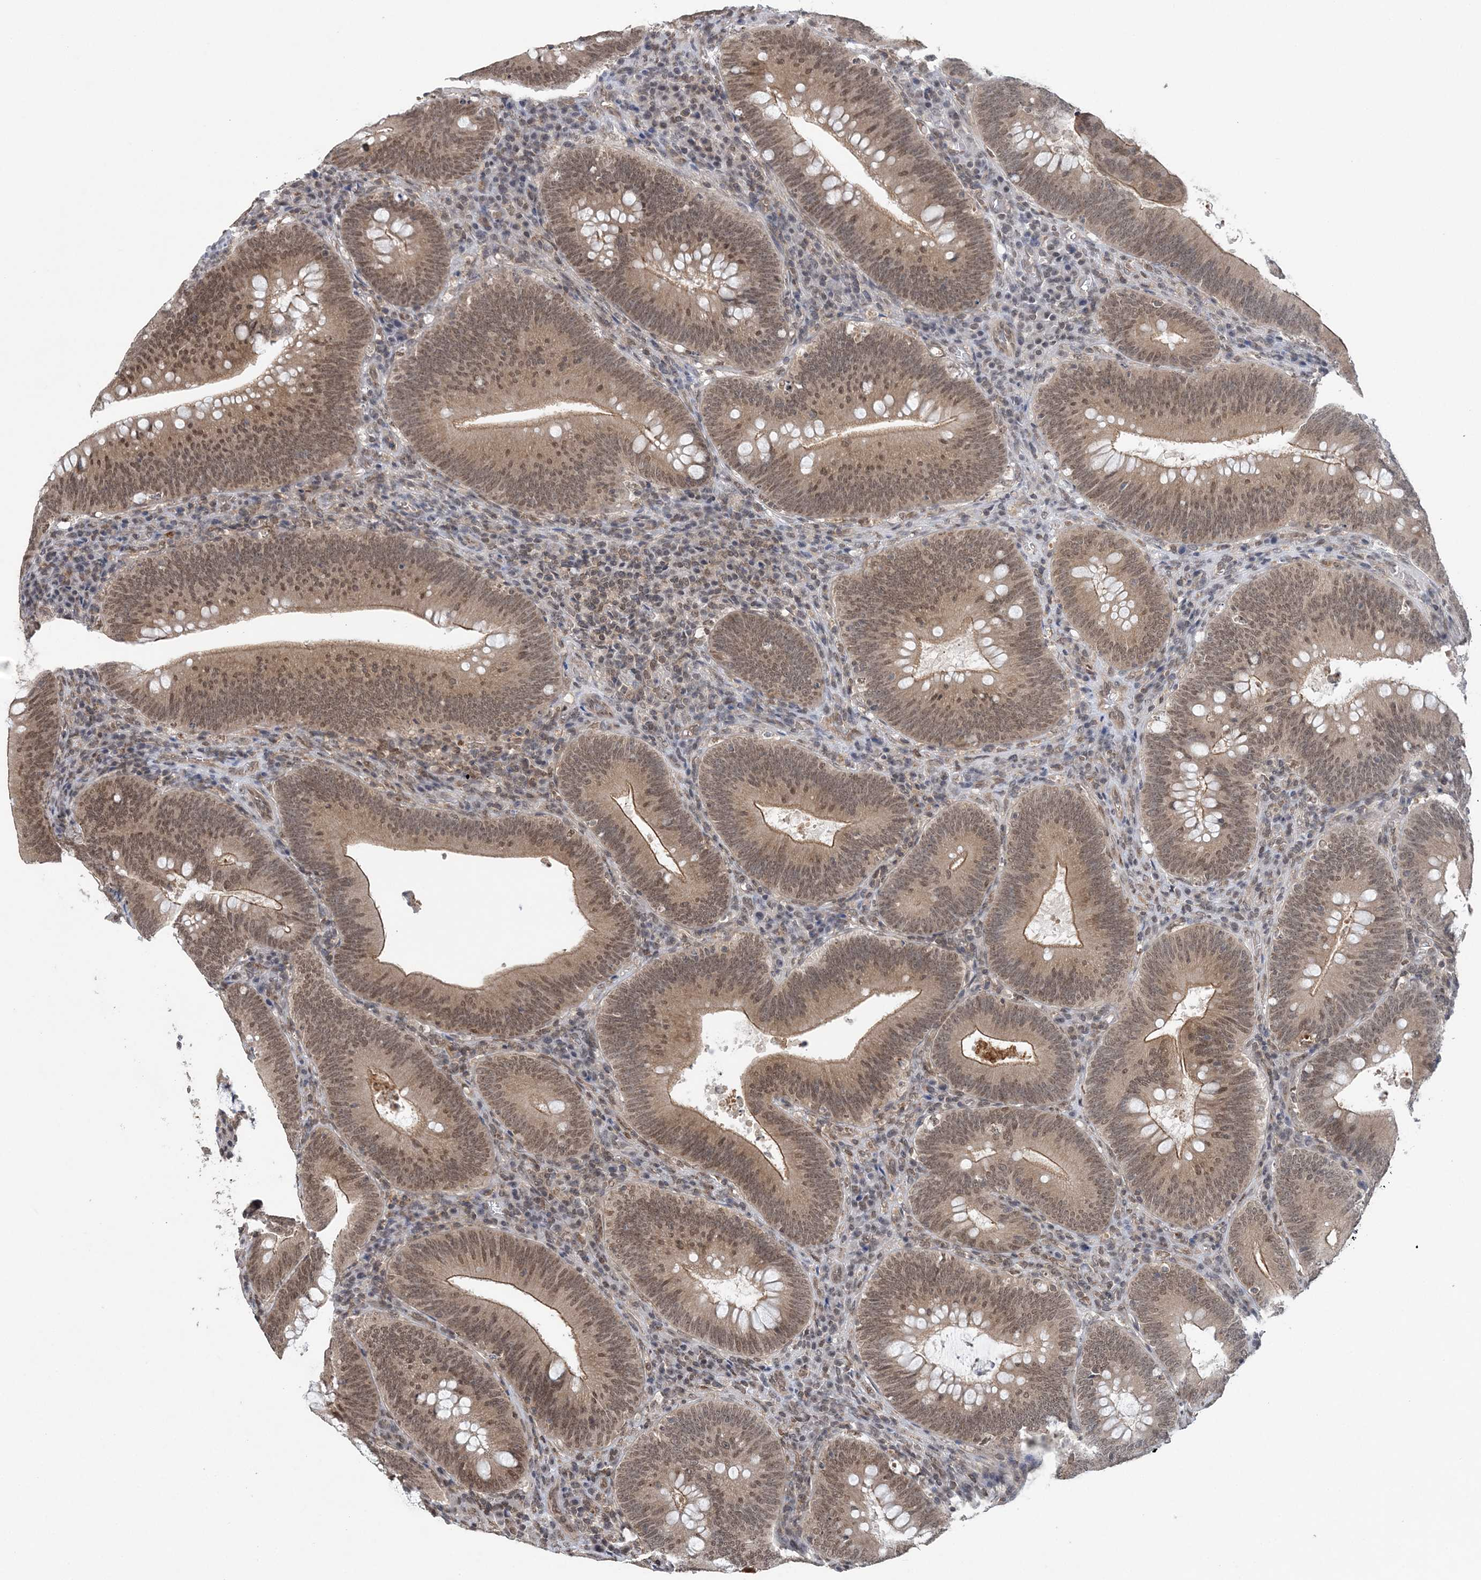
{"staining": {"intensity": "moderate", "quantity": ">75%", "location": "cytoplasmic/membranous,nuclear"}, "tissue": "colorectal cancer", "cell_type": "Tumor cells", "image_type": "cancer", "snomed": [{"axis": "morphology", "description": "Normal tissue, NOS"}, {"axis": "topography", "description": "Colon"}], "caption": "Immunohistochemistry (IHC) histopathology image of colorectal cancer stained for a protein (brown), which reveals medium levels of moderate cytoplasmic/membranous and nuclear positivity in approximately >75% of tumor cells.", "gene": "CCDC152", "patient": {"sex": "female", "age": 82}}